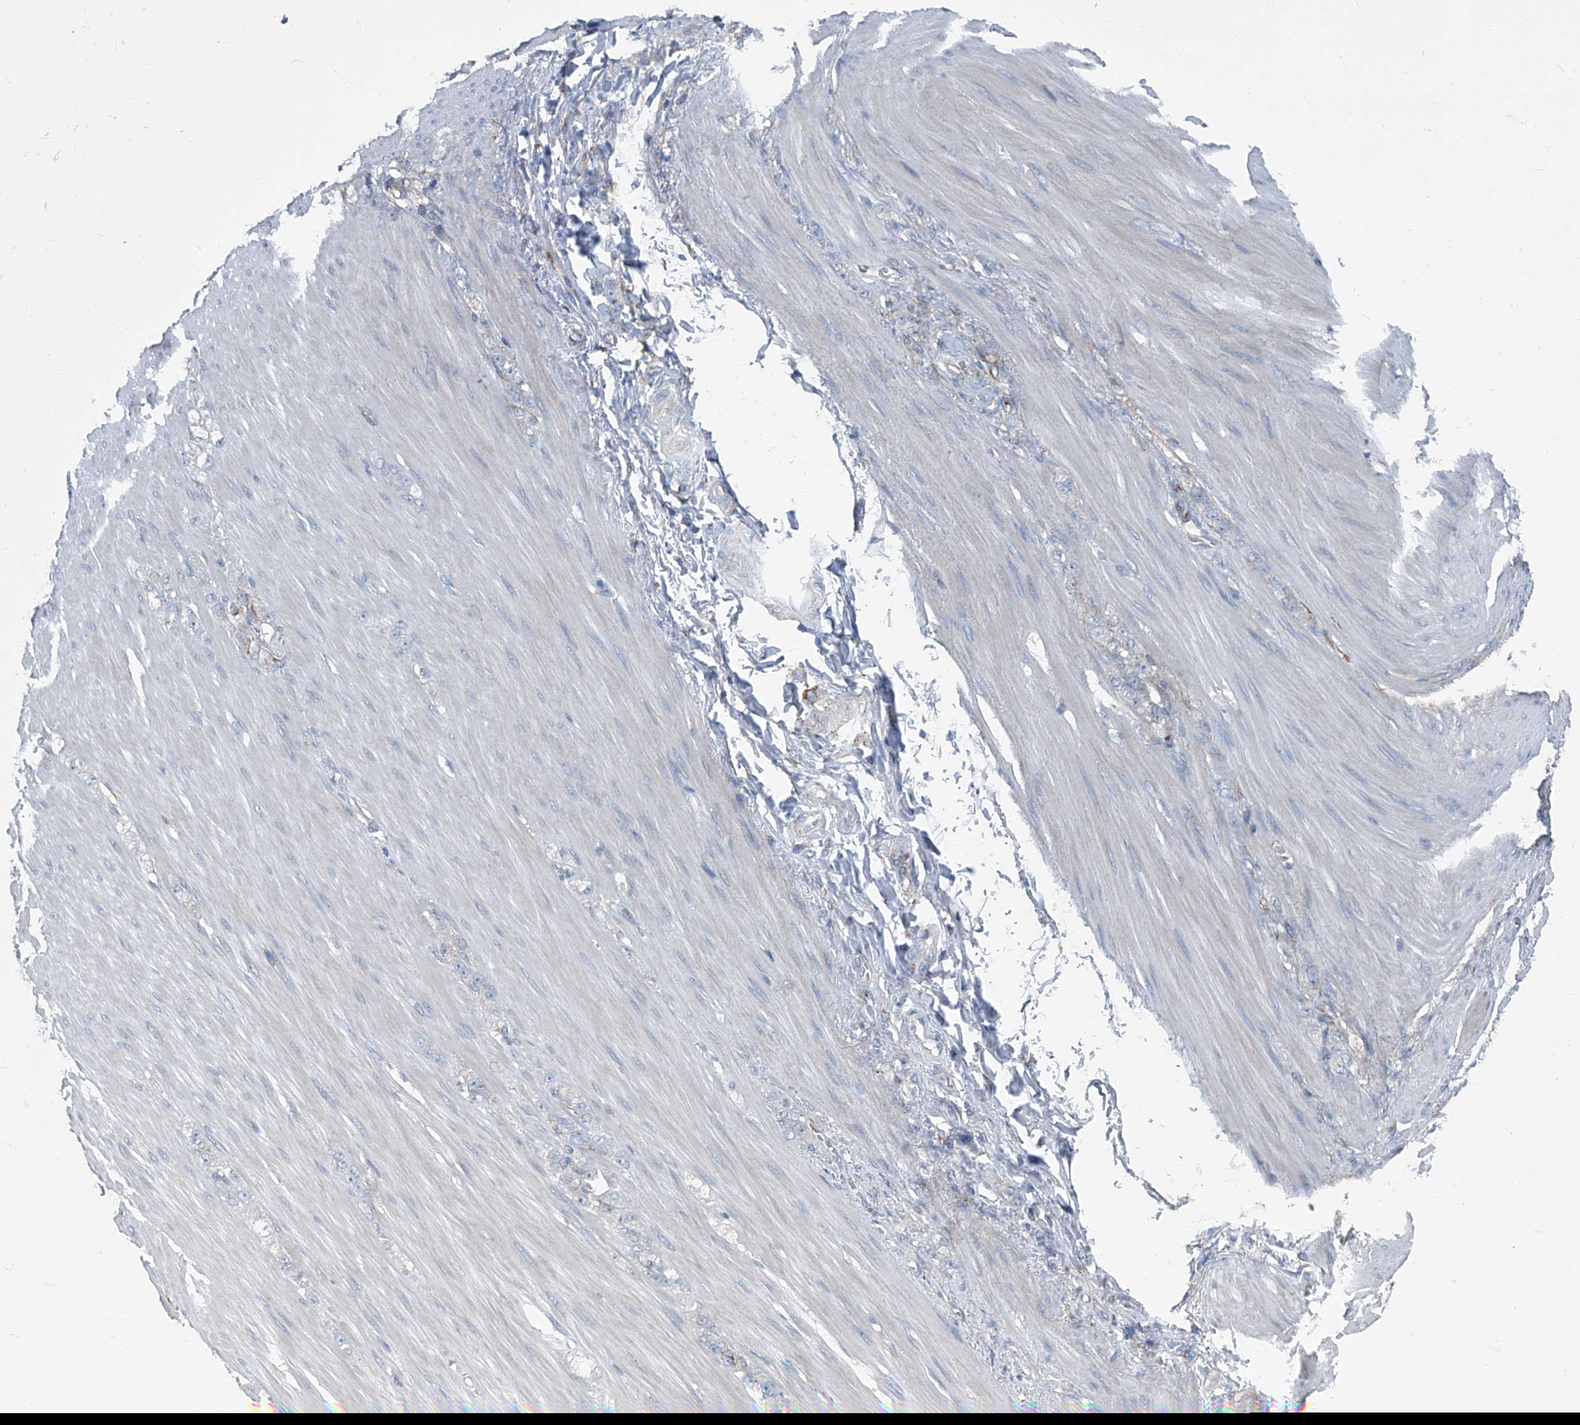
{"staining": {"intensity": "negative", "quantity": "none", "location": "none"}, "tissue": "stomach cancer", "cell_type": "Tumor cells", "image_type": "cancer", "snomed": [{"axis": "morphology", "description": "Normal tissue, NOS"}, {"axis": "morphology", "description": "Adenocarcinoma, NOS"}, {"axis": "topography", "description": "Stomach"}], "caption": "High power microscopy micrograph of an IHC micrograph of stomach cancer (adenocarcinoma), revealing no significant staining in tumor cells. Nuclei are stained in blue.", "gene": "SEPTIN7", "patient": {"sex": "male", "age": 82}}